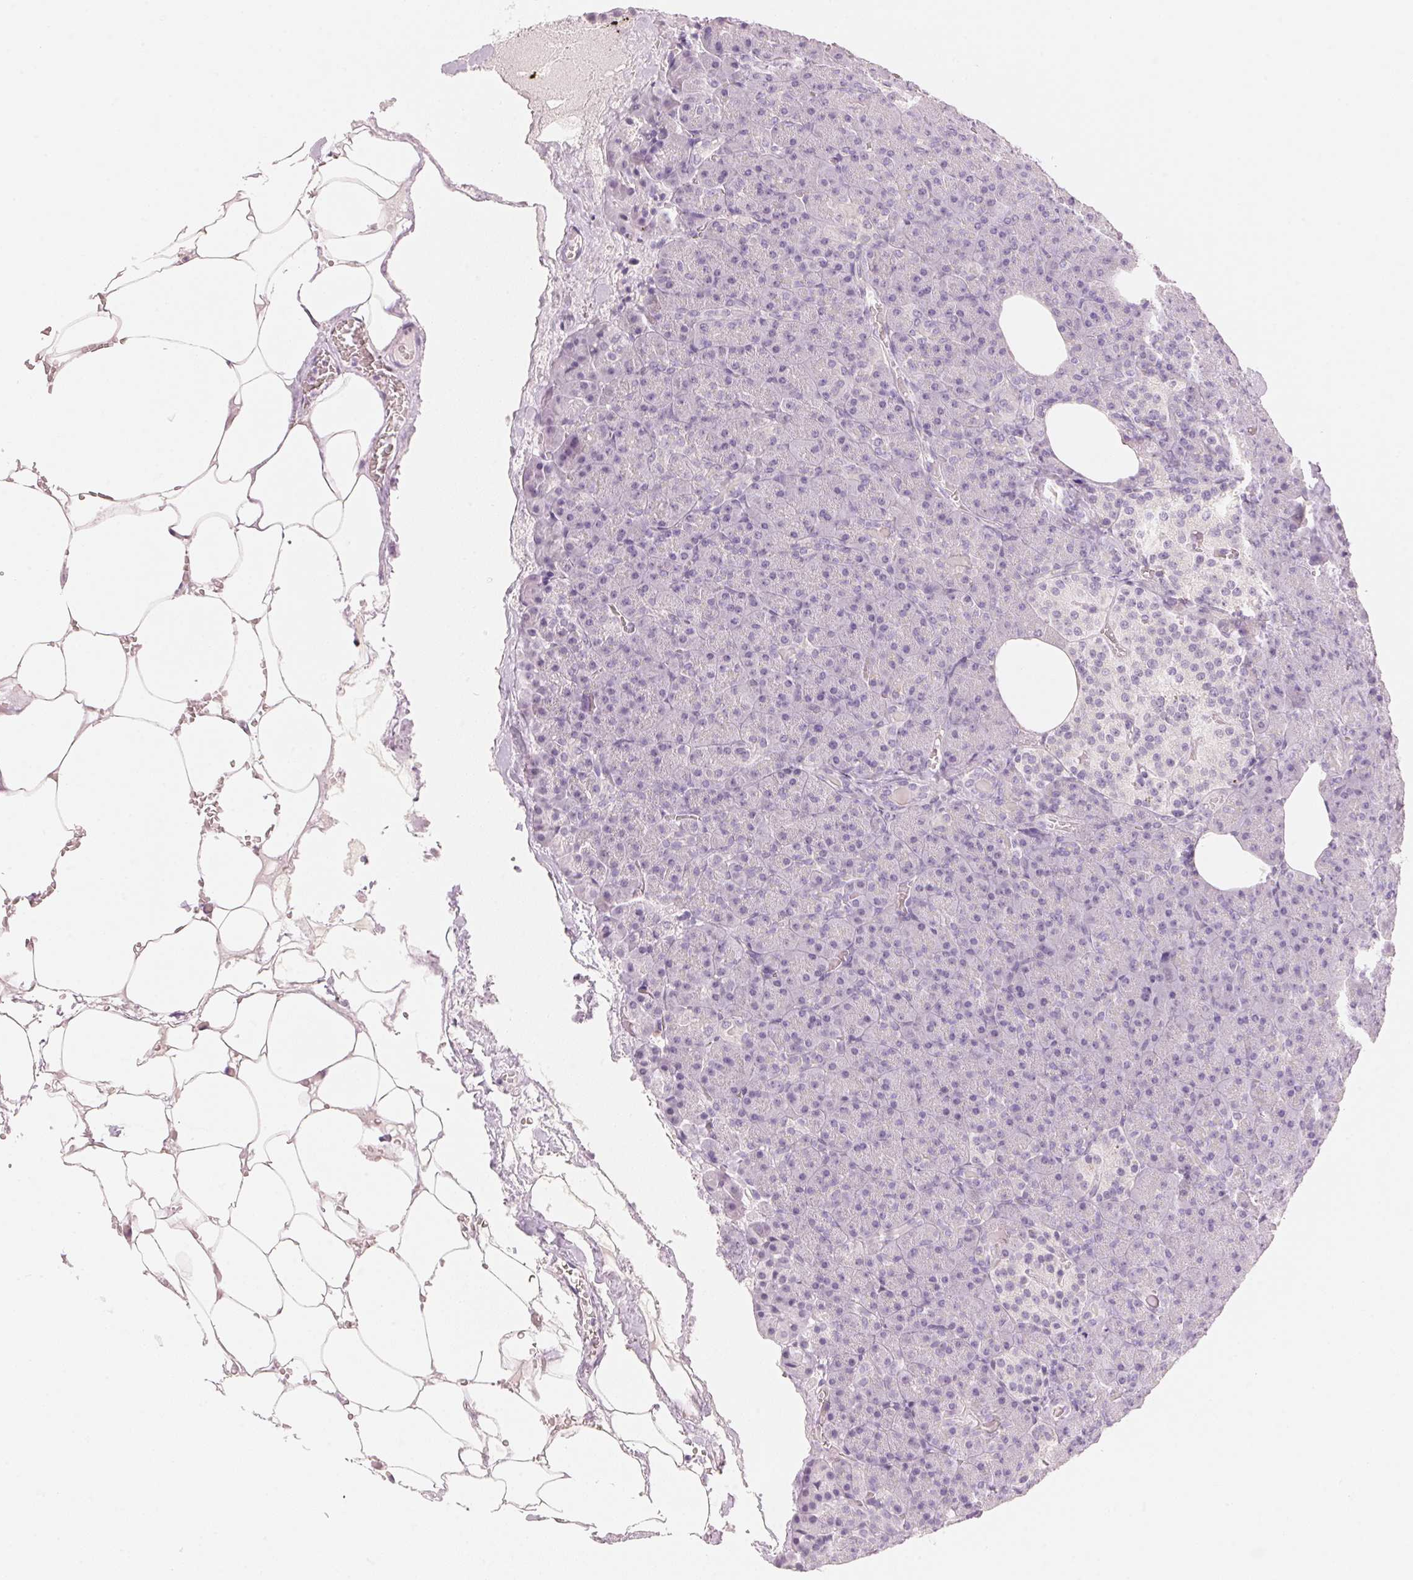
{"staining": {"intensity": "negative", "quantity": "none", "location": "none"}, "tissue": "pancreas", "cell_type": "Exocrine glandular cells", "image_type": "normal", "snomed": [{"axis": "morphology", "description": "Normal tissue, NOS"}, {"axis": "topography", "description": "Pancreas"}], "caption": "The photomicrograph exhibits no staining of exocrine glandular cells in normal pancreas.", "gene": "HOXB13", "patient": {"sex": "female", "age": 74}}